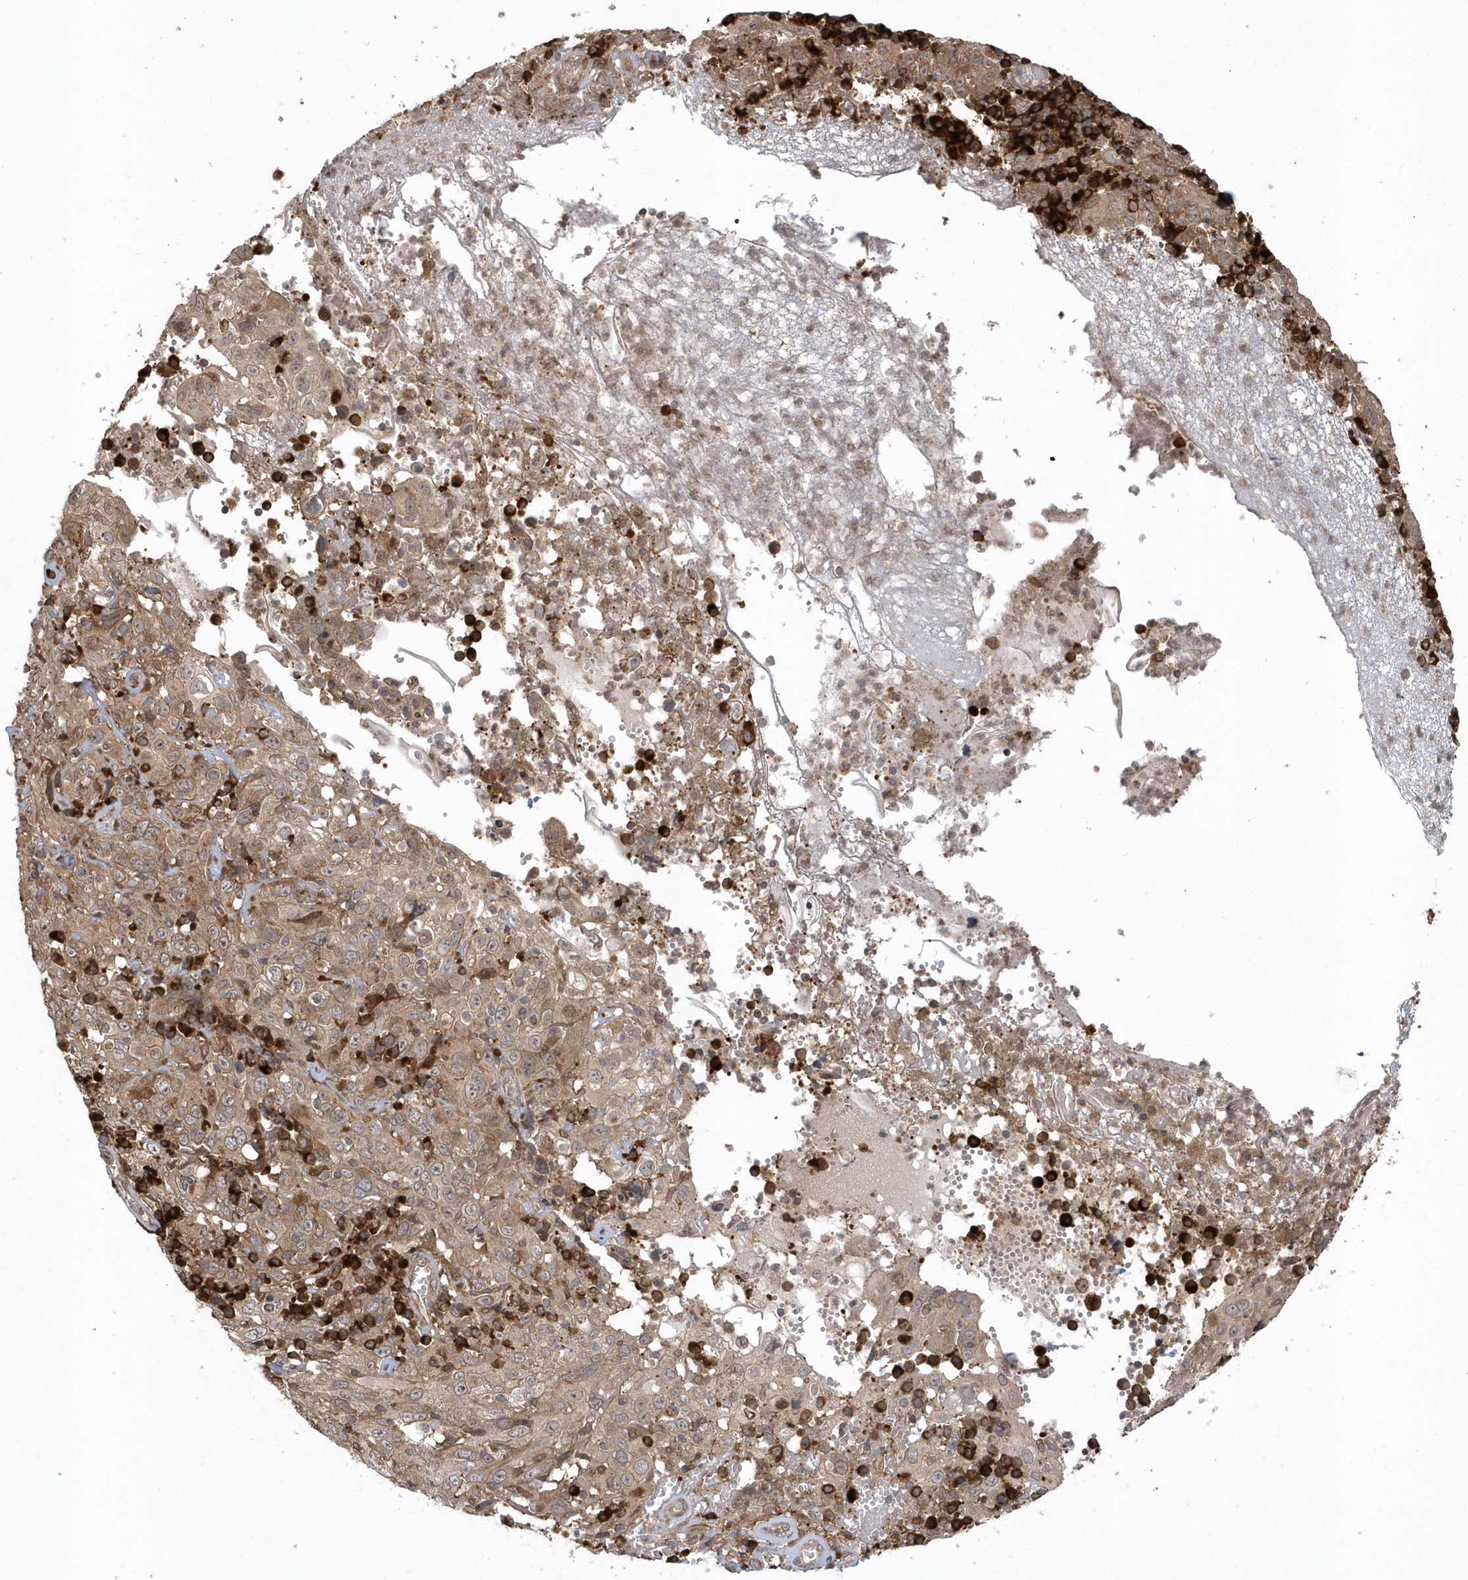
{"staining": {"intensity": "moderate", "quantity": ">75%", "location": "cytoplasmic/membranous"}, "tissue": "cervical cancer", "cell_type": "Tumor cells", "image_type": "cancer", "snomed": [{"axis": "morphology", "description": "Squamous cell carcinoma, NOS"}, {"axis": "topography", "description": "Cervix"}], "caption": "A high-resolution micrograph shows immunohistochemistry staining of squamous cell carcinoma (cervical), which reveals moderate cytoplasmic/membranous positivity in approximately >75% of tumor cells. The staining is performed using DAB (3,3'-diaminobenzidine) brown chromogen to label protein expression. The nuclei are counter-stained blue using hematoxylin.", "gene": "HERPUD1", "patient": {"sex": "female", "age": 46}}